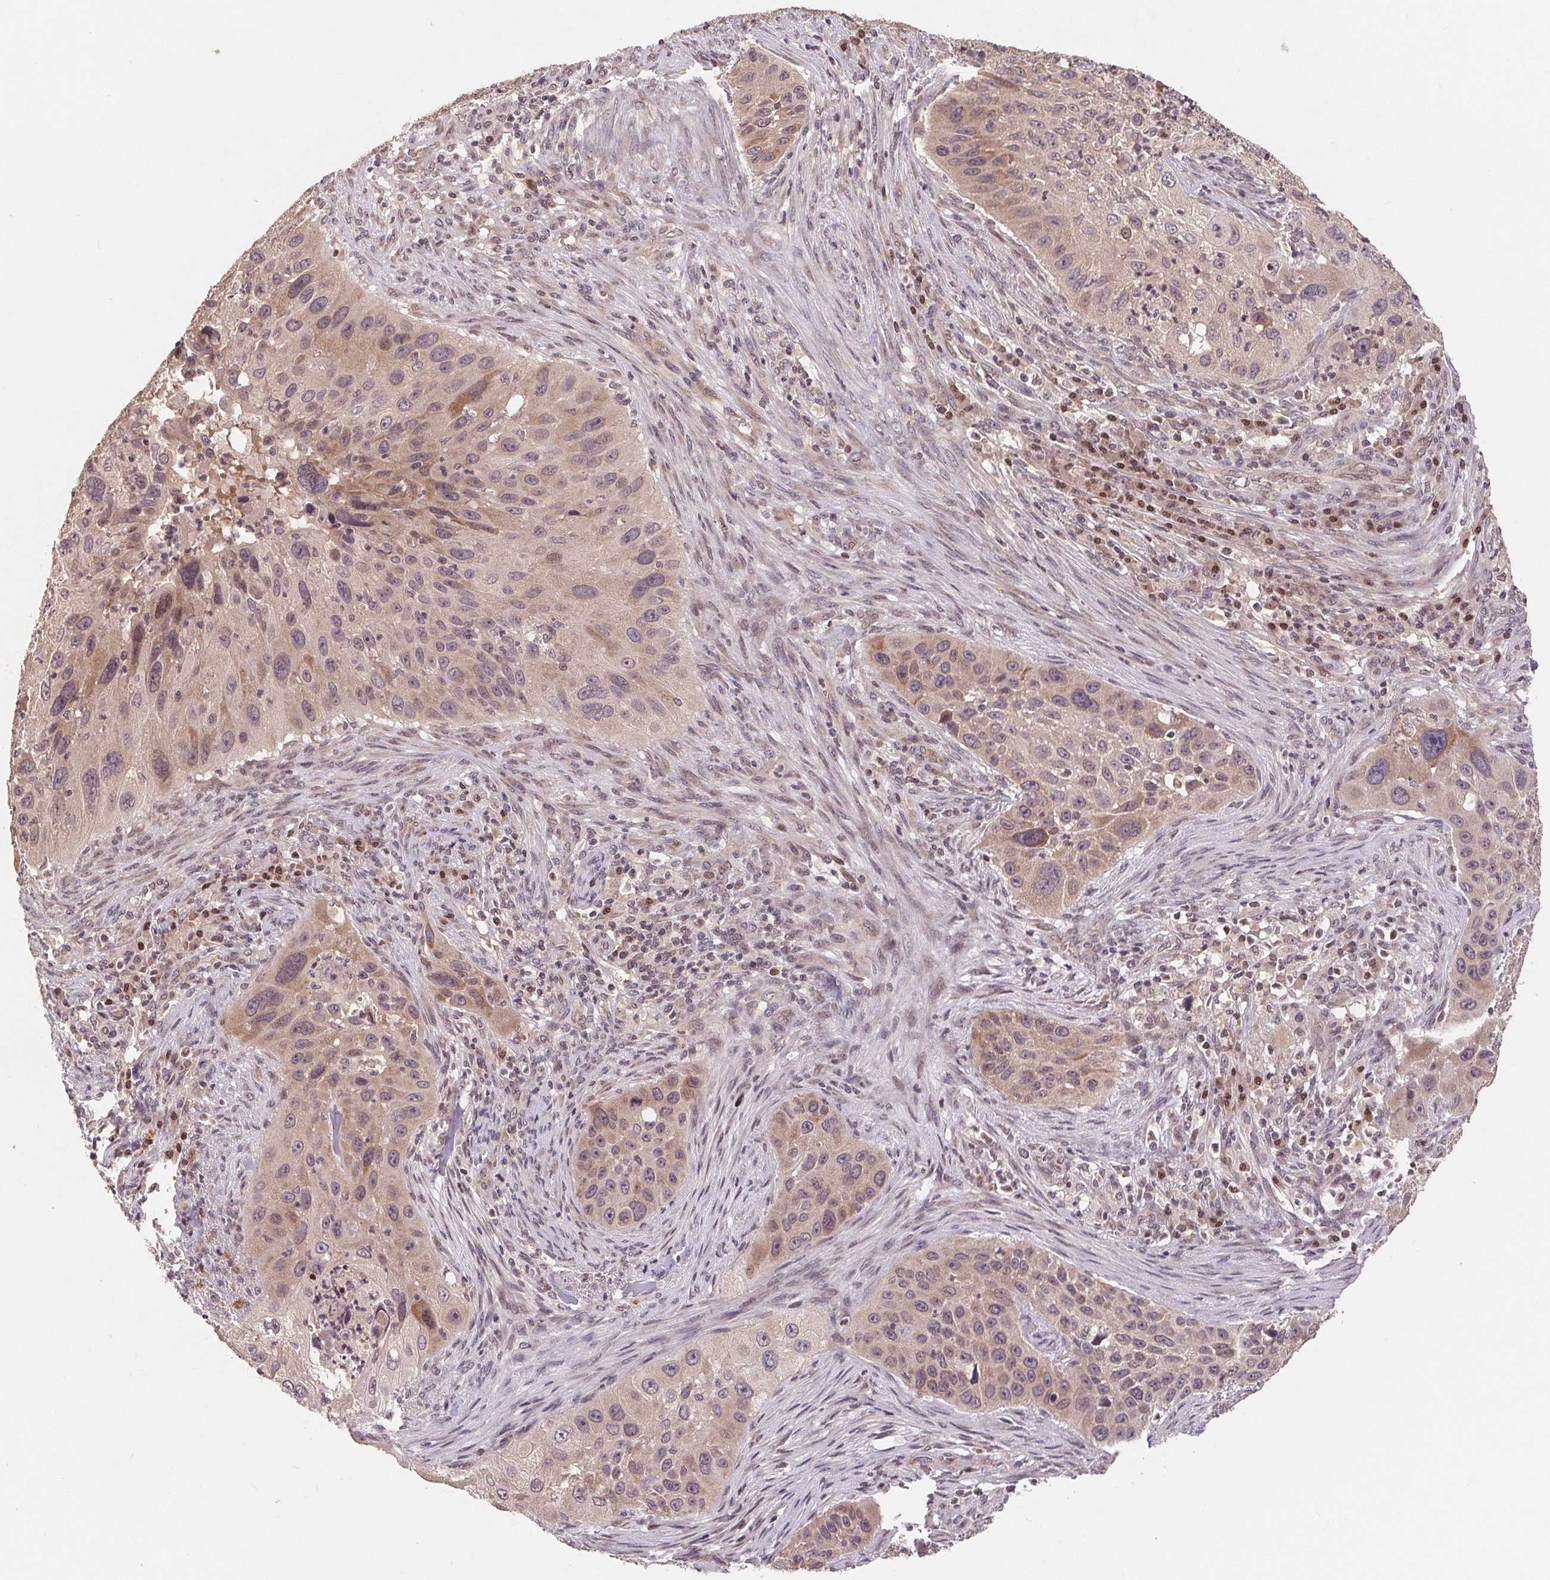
{"staining": {"intensity": "moderate", "quantity": "<25%", "location": "cytoplasmic/membranous,nuclear"}, "tissue": "lung cancer", "cell_type": "Tumor cells", "image_type": "cancer", "snomed": [{"axis": "morphology", "description": "Squamous cell carcinoma, NOS"}, {"axis": "topography", "description": "Lung"}], "caption": "Immunohistochemistry (IHC) photomicrograph of lung cancer stained for a protein (brown), which demonstrates low levels of moderate cytoplasmic/membranous and nuclear staining in approximately <25% of tumor cells.", "gene": "HMGN3", "patient": {"sex": "male", "age": 63}}